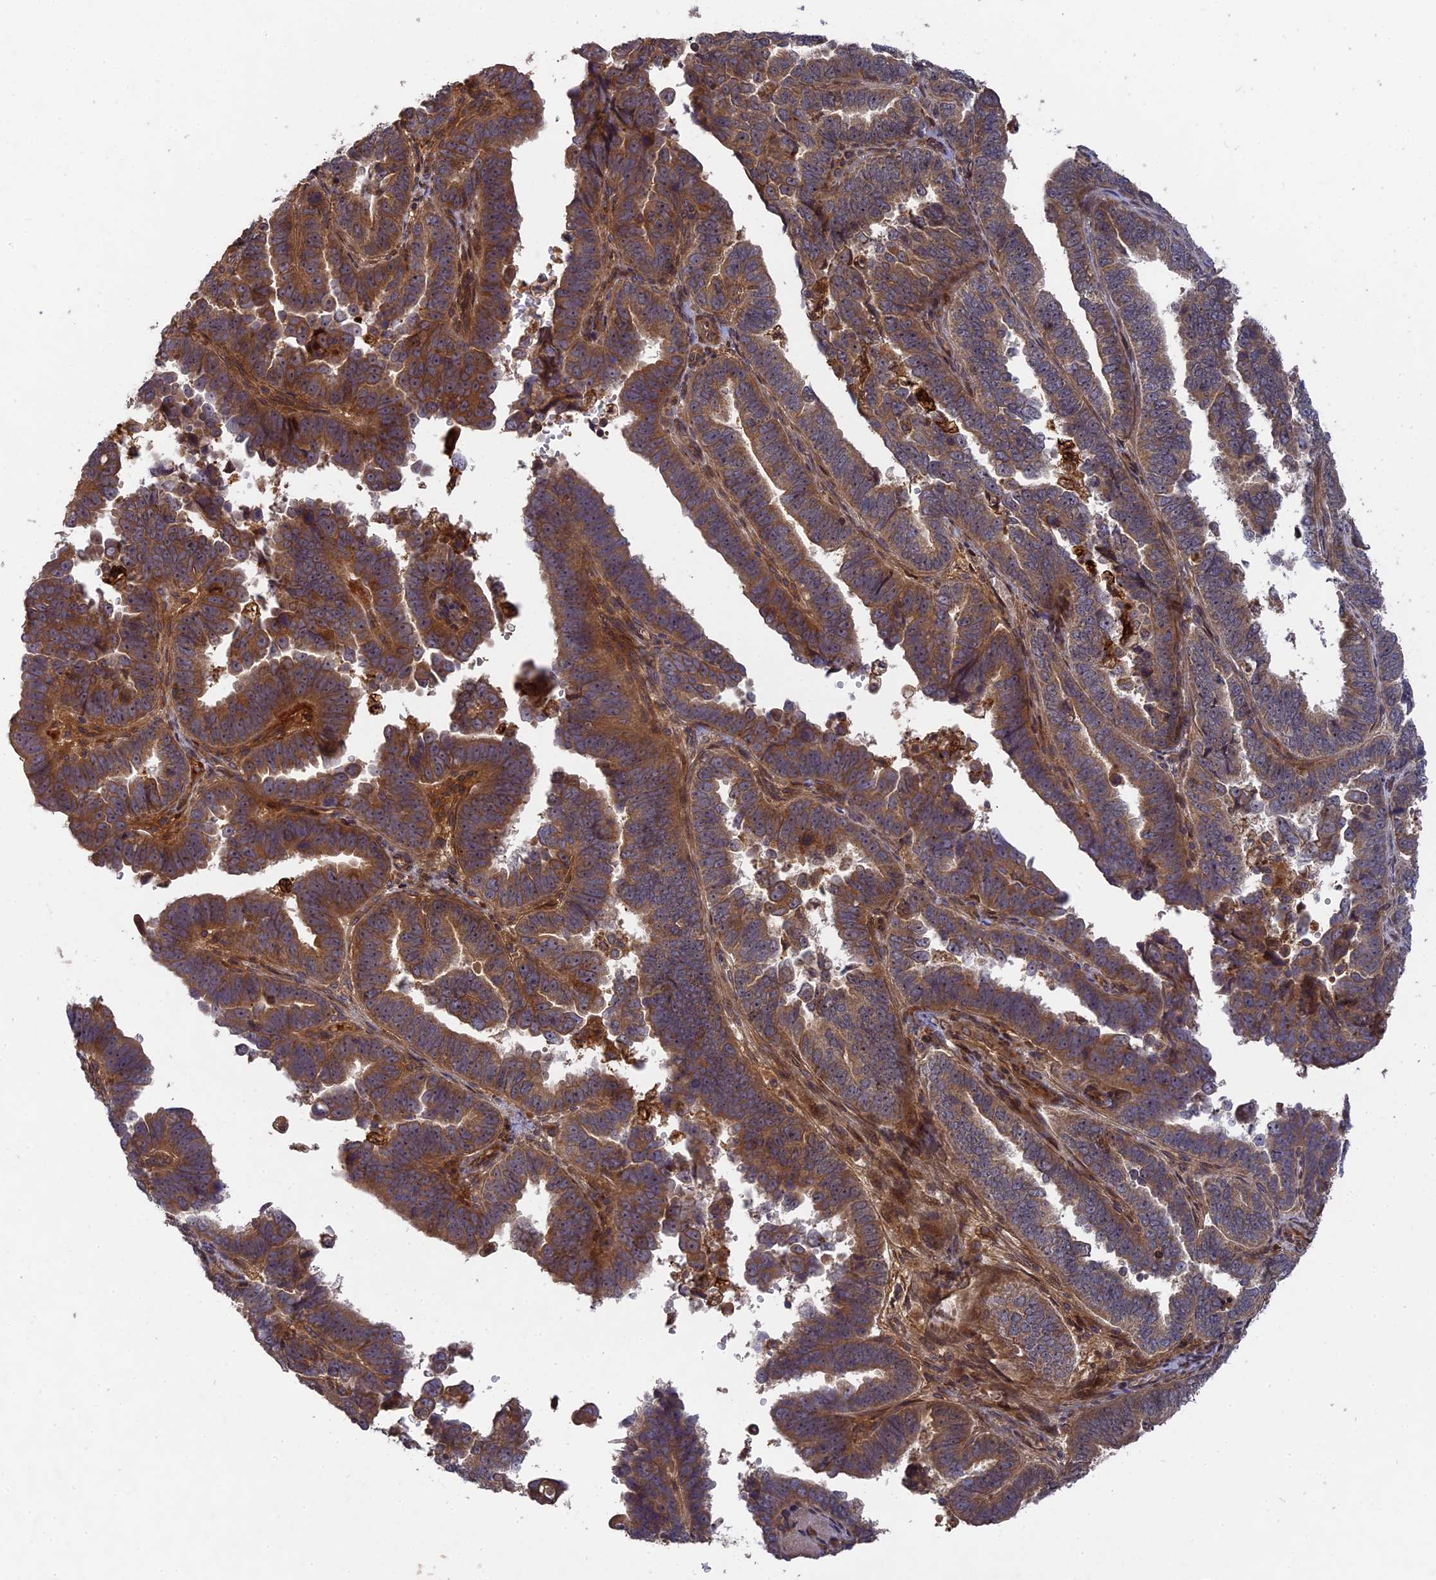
{"staining": {"intensity": "moderate", "quantity": ">75%", "location": "cytoplasmic/membranous"}, "tissue": "endometrial cancer", "cell_type": "Tumor cells", "image_type": "cancer", "snomed": [{"axis": "morphology", "description": "Adenocarcinoma, NOS"}, {"axis": "topography", "description": "Endometrium"}], "caption": "Adenocarcinoma (endometrial) tissue shows moderate cytoplasmic/membranous expression in approximately >75% of tumor cells", "gene": "TMUB2", "patient": {"sex": "female", "age": 75}}